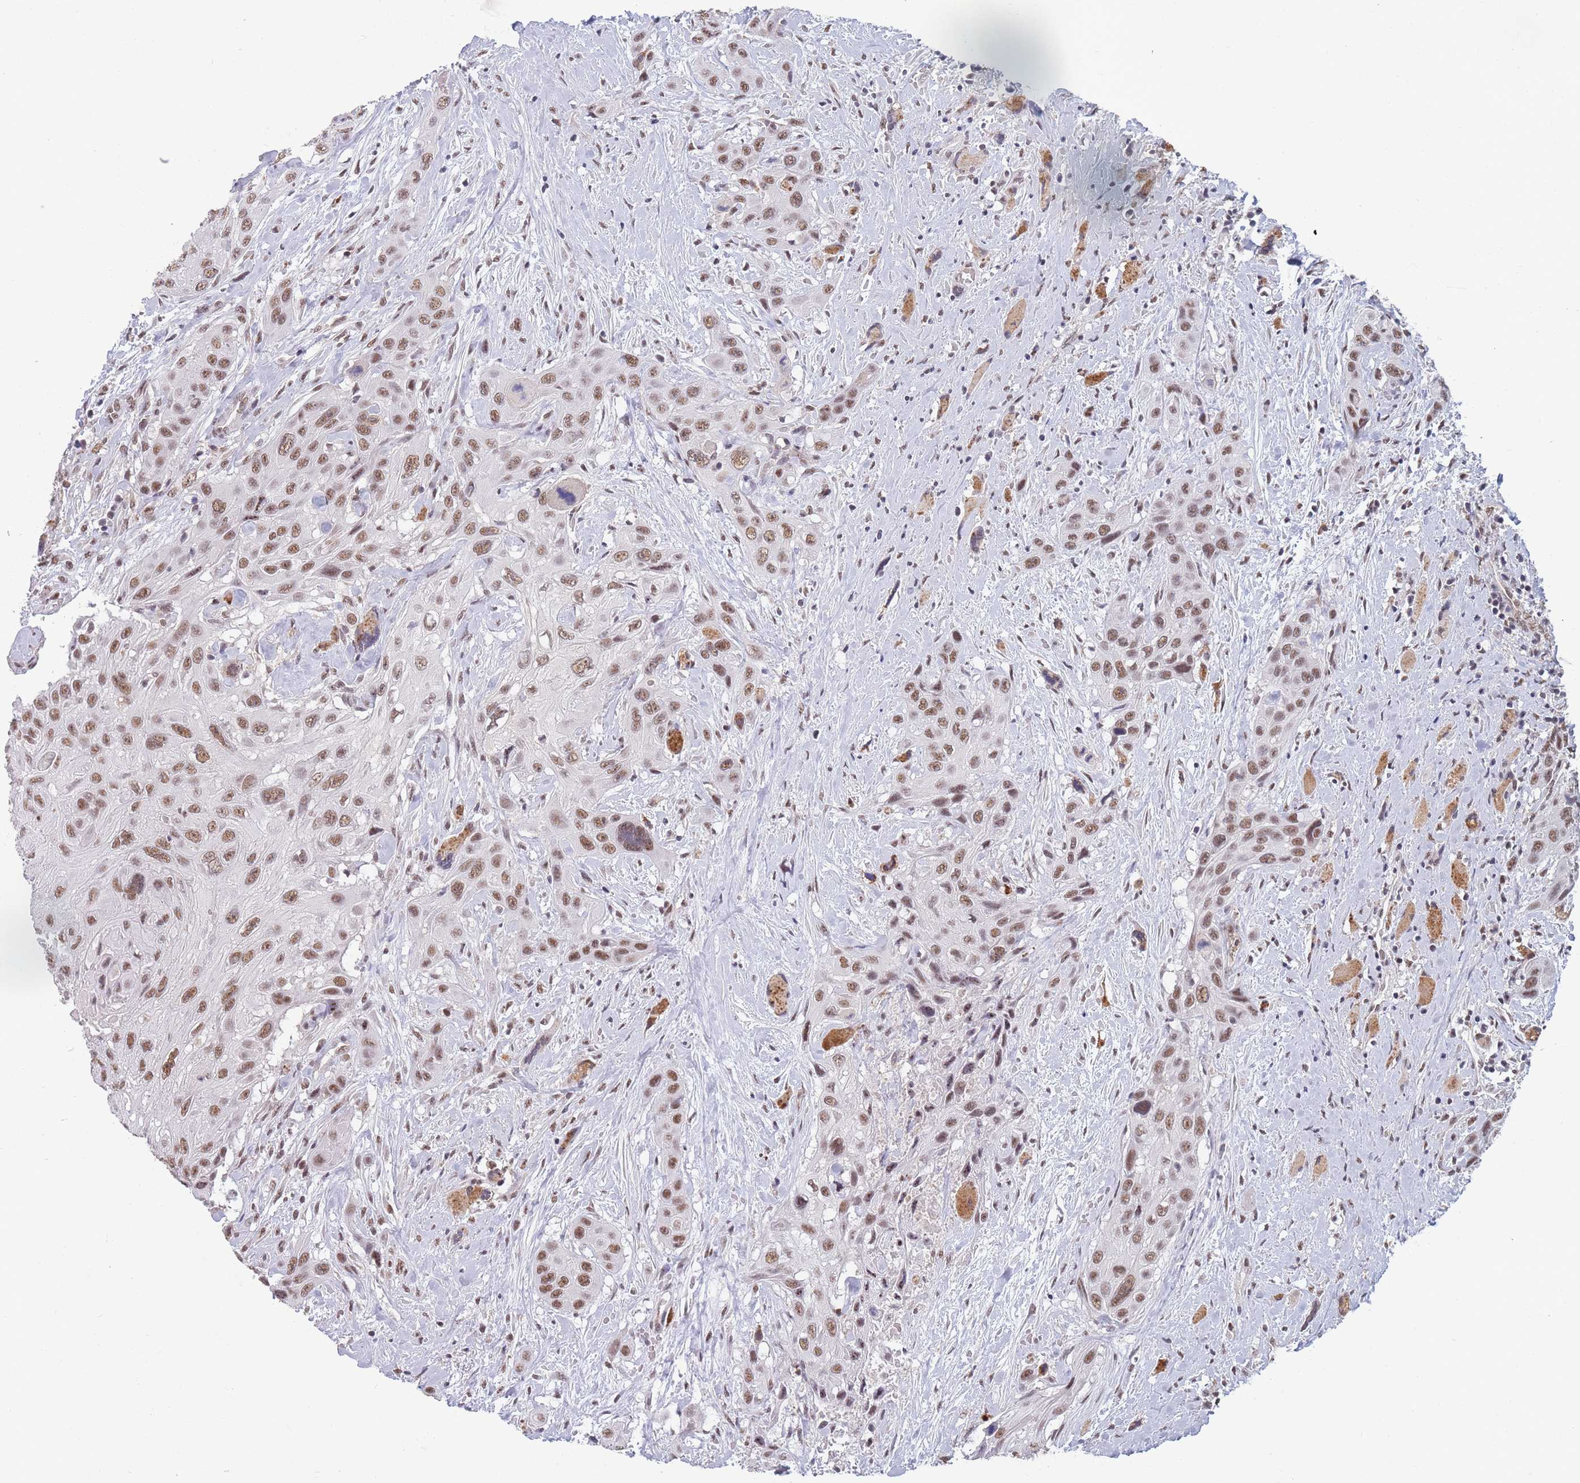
{"staining": {"intensity": "moderate", "quantity": ">75%", "location": "nuclear"}, "tissue": "head and neck cancer", "cell_type": "Tumor cells", "image_type": "cancer", "snomed": [{"axis": "morphology", "description": "Squamous cell carcinoma, NOS"}, {"axis": "topography", "description": "Head-Neck"}], "caption": "Immunohistochemistry (IHC) micrograph of neoplastic tissue: head and neck cancer (squamous cell carcinoma) stained using immunohistochemistry (IHC) displays medium levels of moderate protein expression localized specifically in the nuclear of tumor cells, appearing as a nuclear brown color.", "gene": "SNRPA1", "patient": {"sex": "male", "age": 81}}